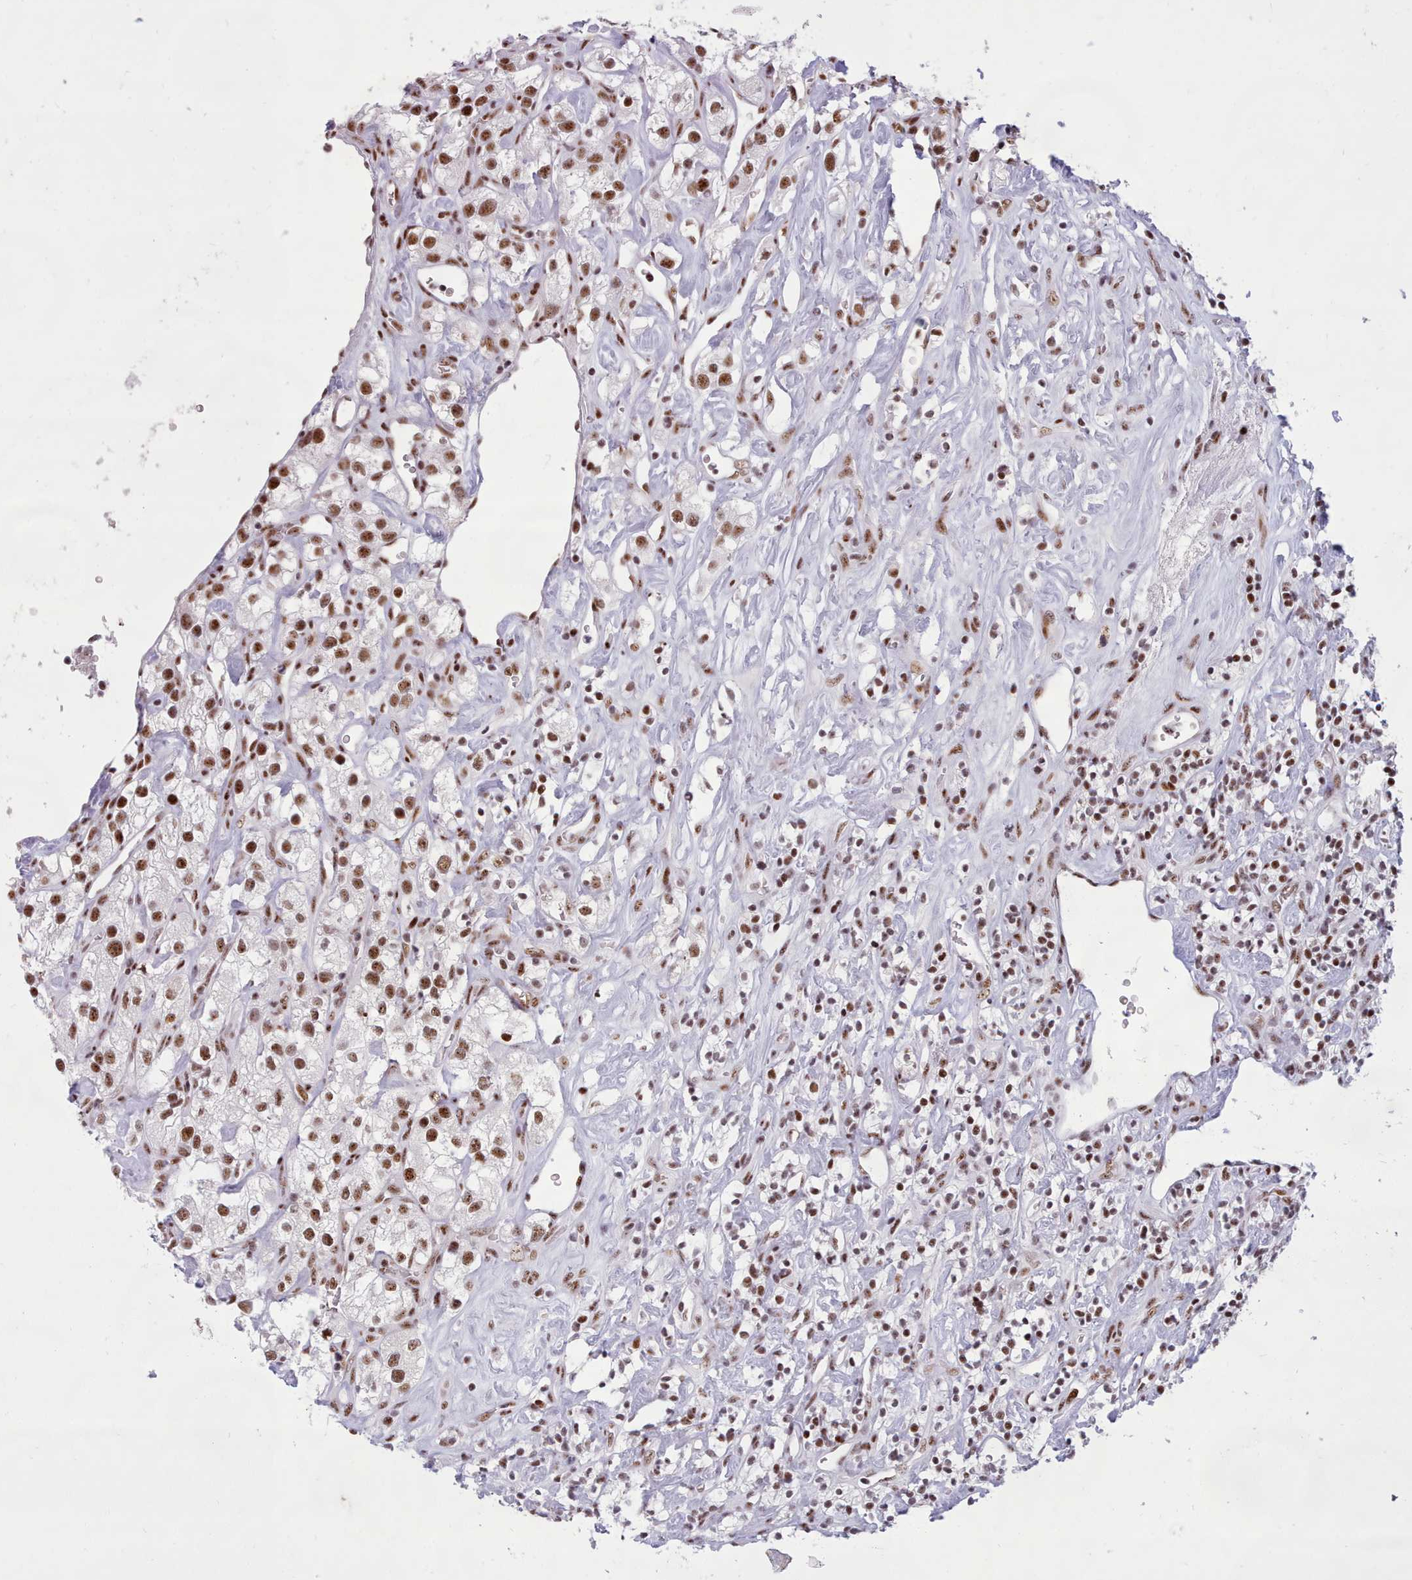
{"staining": {"intensity": "moderate", "quantity": ">75%", "location": "nuclear"}, "tissue": "renal cancer", "cell_type": "Tumor cells", "image_type": "cancer", "snomed": [{"axis": "morphology", "description": "Adenocarcinoma, NOS"}, {"axis": "topography", "description": "Kidney"}], "caption": "Renal adenocarcinoma stained with a brown dye demonstrates moderate nuclear positive expression in approximately >75% of tumor cells.", "gene": "TMEM35B", "patient": {"sex": "male", "age": 77}}